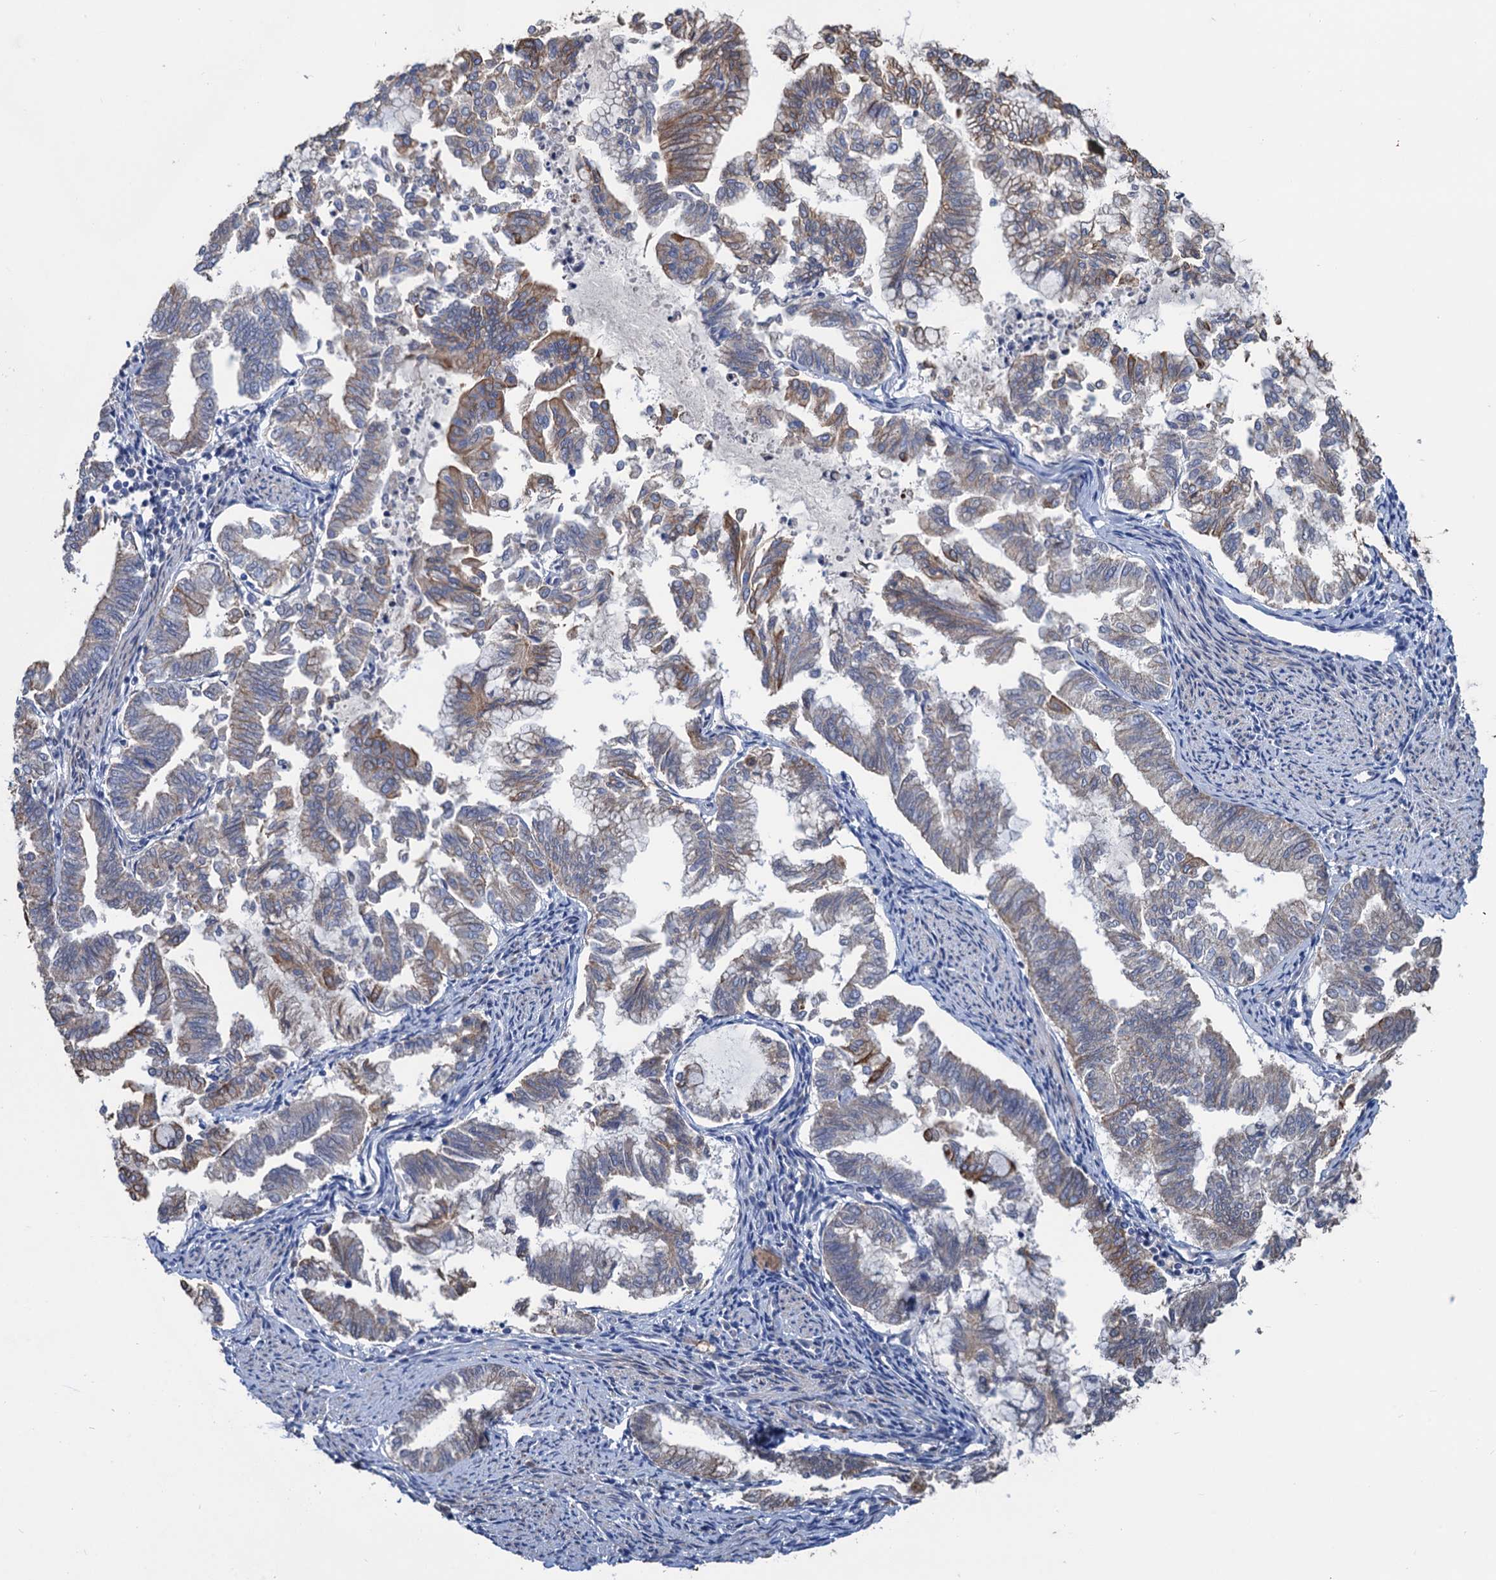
{"staining": {"intensity": "negative", "quantity": "none", "location": "none"}, "tissue": "endometrial cancer", "cell_type": "Tumor cells", "image_type": "cancer", "snomed": [{"axis": "morphology", "description": "Adenocarcinoma, NOS"}, {"axis": "topography", "description": "Endometrium"}], "caption": "Endometrial cancer (adenocarcinoma) was stained to show a protein in brown. There is no significant expression in tumor cells. (Immunohistochemistry, brightfield microscopy, high magnification).", "gene": "SMCO3", "patient": {"sex": "female", "age": 79}}